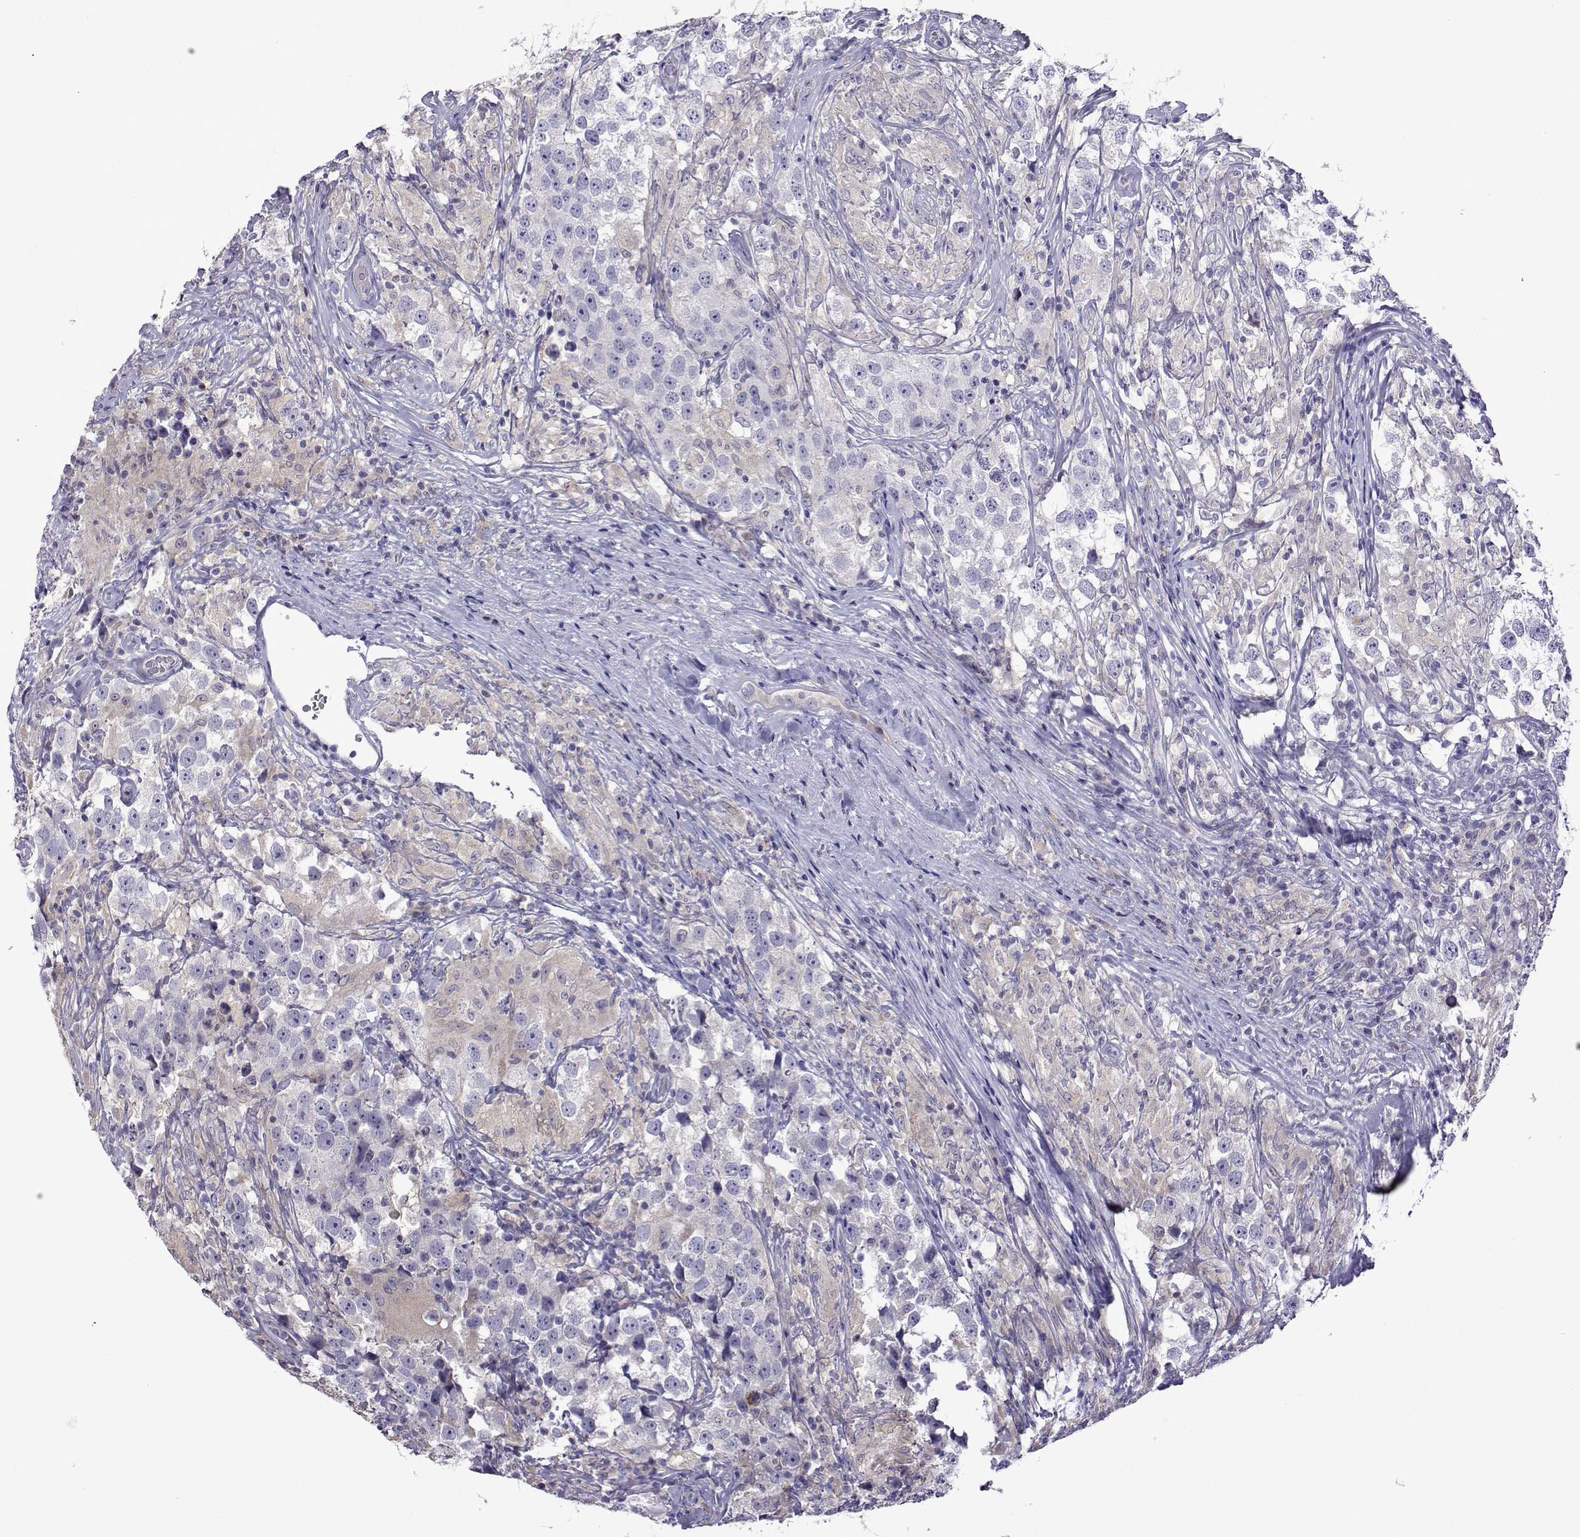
{"staining": {"intensity": "negative", "quantity": "none", "location": "none"}, "tissue": "testis cancer", "cell_type": "Tumor cells", "image_type": "cancer", "snomed": [{"axis": "morphology", "description": "Seminoma, NOS"}, {"axis": "topography", "description": "Testis"}], "caption": "A high-resolution micrograph shows IHC staining of testis cancer, which reveals no significant expression in tumor cells.", "gene": "SULT2A1", "patient": {"sex": "male", "age": 46}}